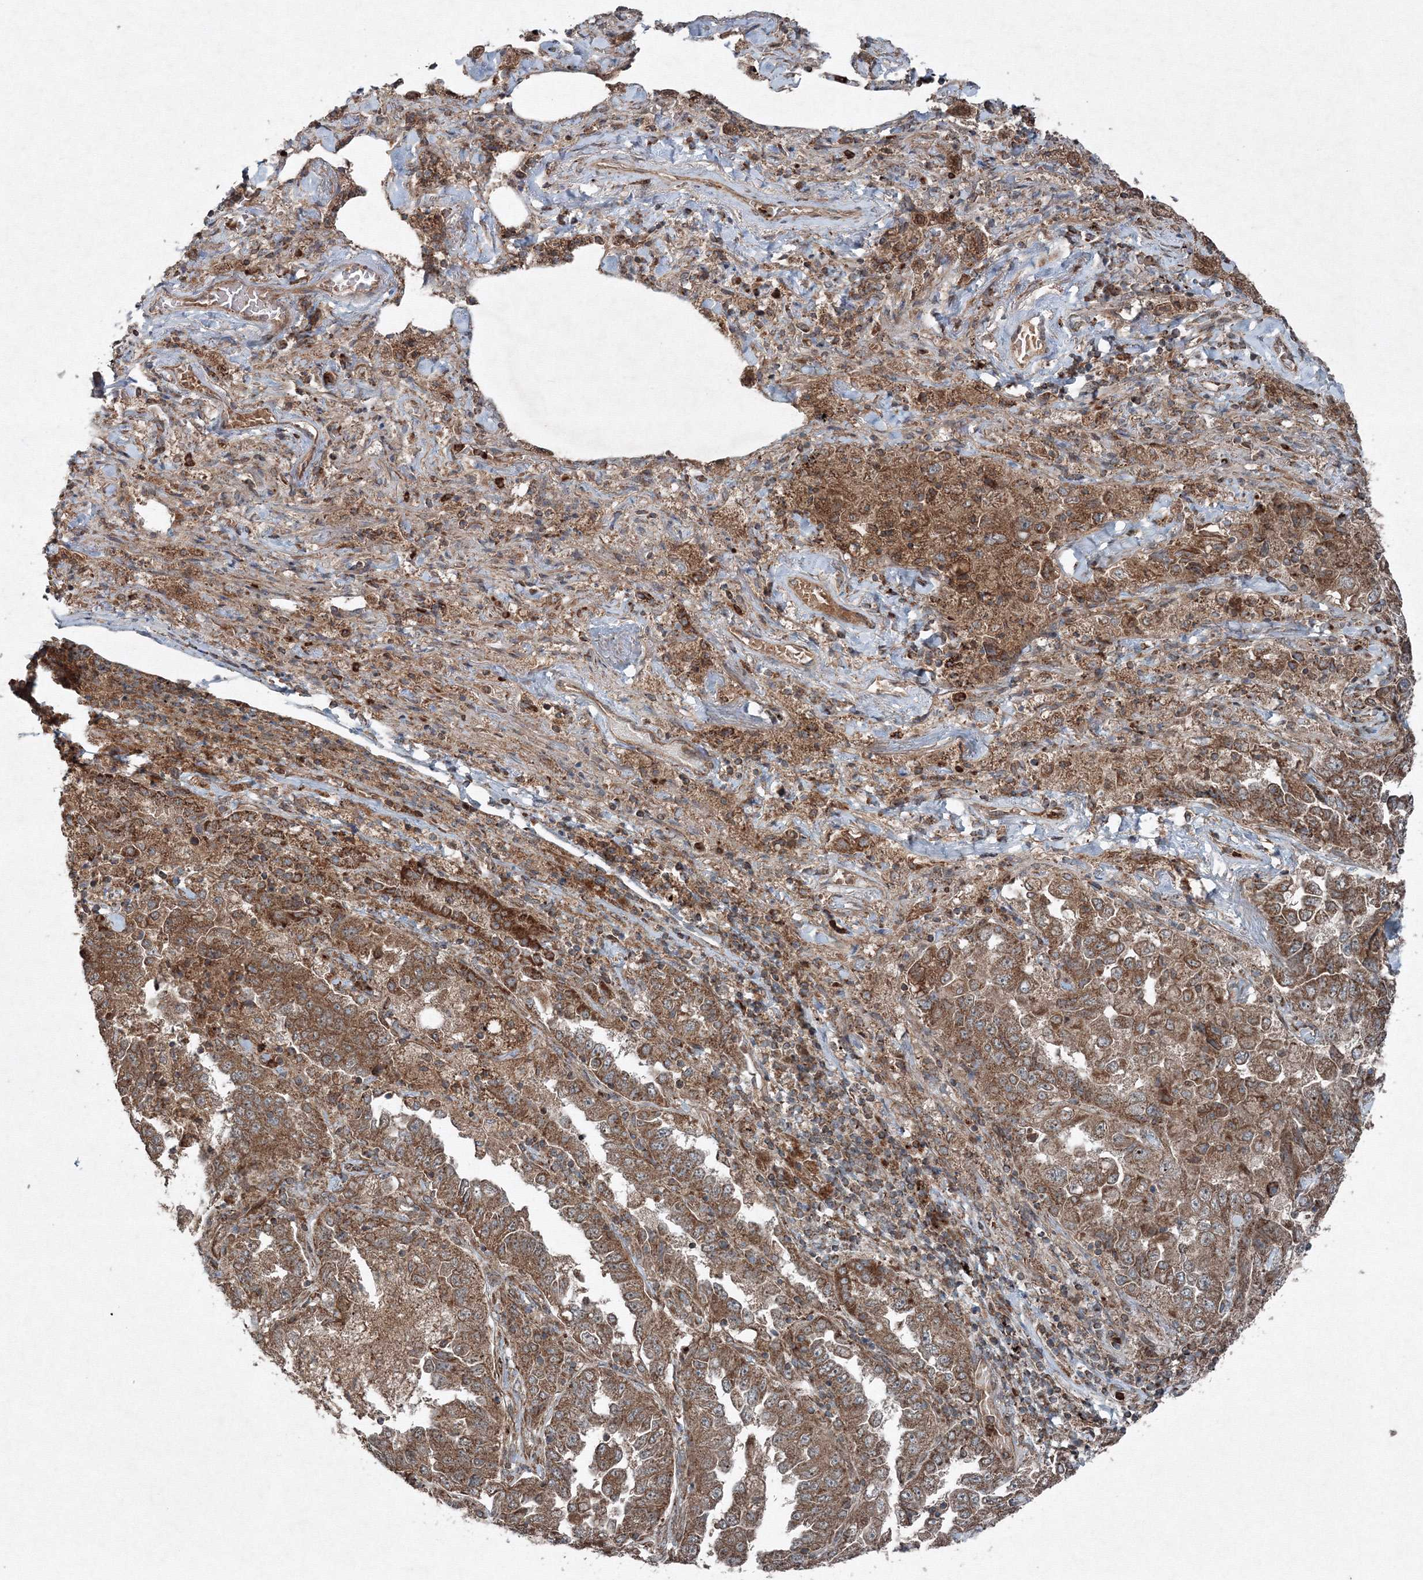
{"staining": {"intensity": "moderate", "quantity": ">75%", "location": "cytoplasmic/membranous"}, "tissue": "lung cancer", "cell_type": "Tumor cells", "image_type": "cancer", "snomed": [{"axis": "morphology", "description": "Adenocarcinoma, NOS"}, {"axis": "topography", "description": "Lung"}], "caption": "Adenocarcinoma (lung) stained with a protein marker shows moderate staining in tumor cells.", "gene": "COPS7B", "patient": {"sex": "female", "age": 51}}